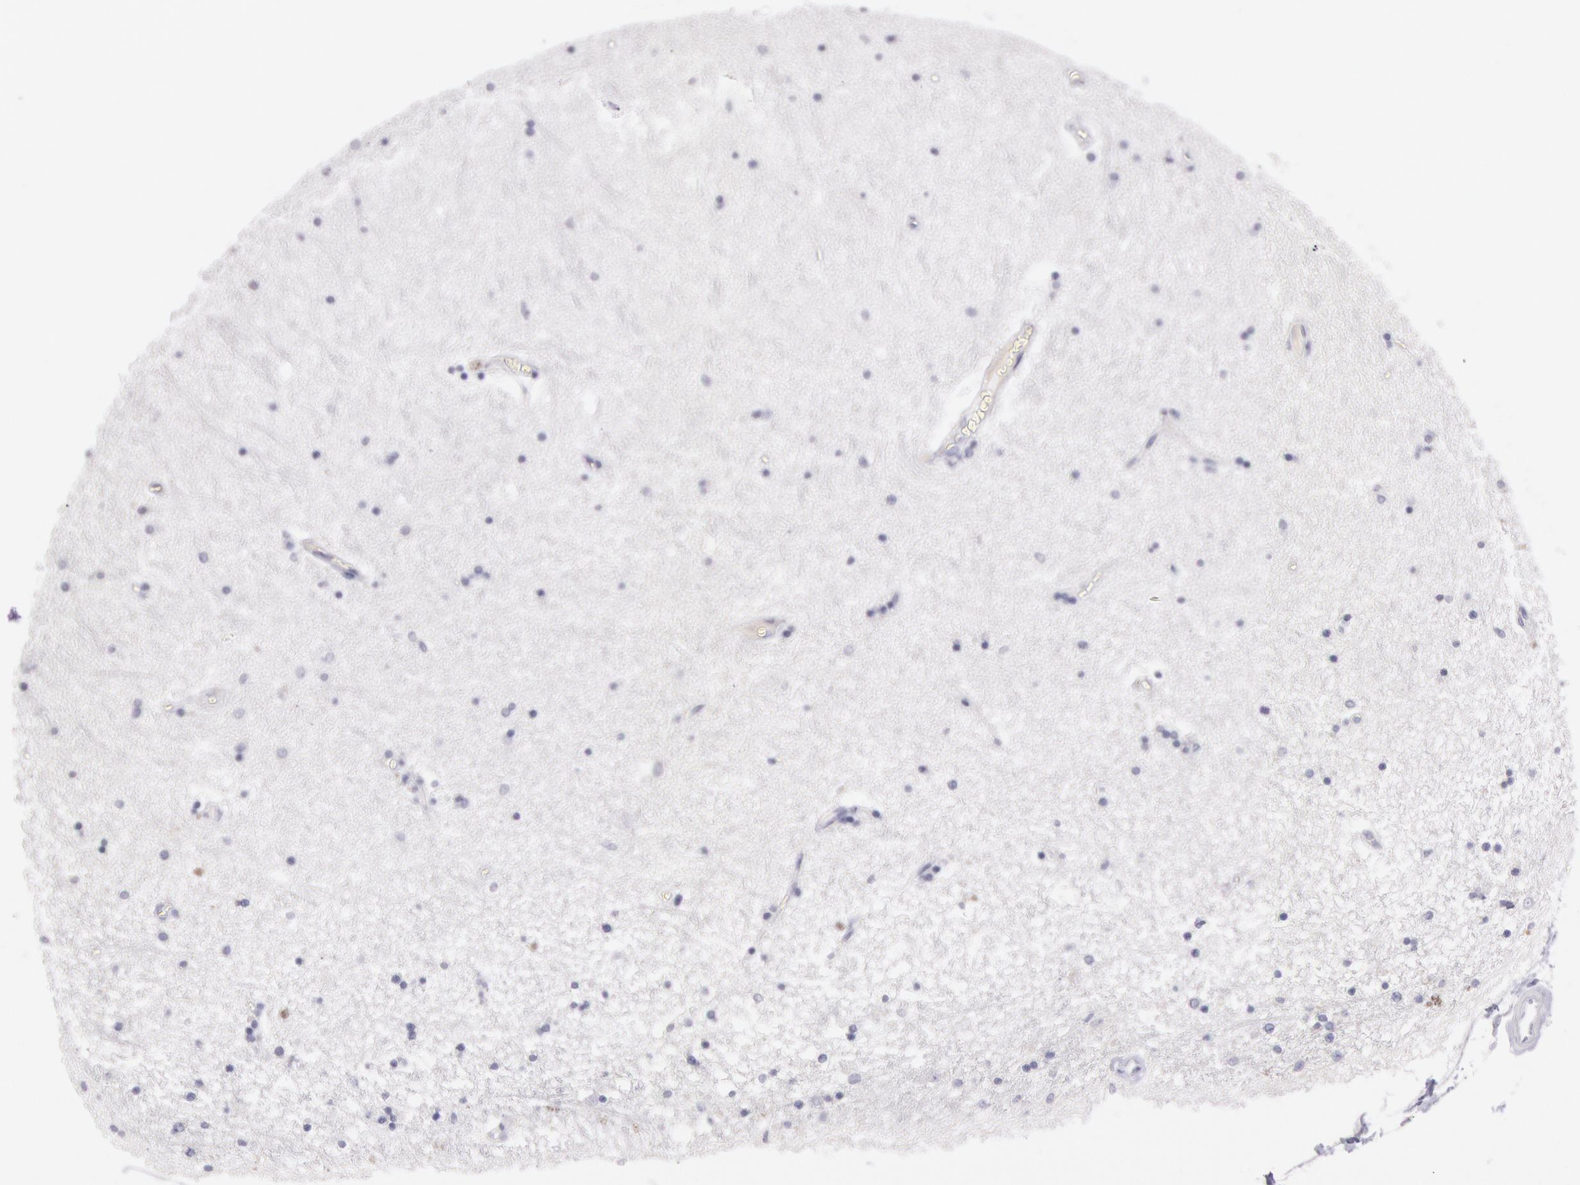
{"staining": {"intensity": "negative", "quantity": "none", "location": "none"}, "tissue": "hippocampus", "cell_type": "Glial cells", "image_type": "normal", "snomed": [{"axis": "morphology", "description": "Normal tissue, NOS"}, {"axis": "topography", "description": "Hippocampus"}], "caption": "IHC image of benign hippocampus stained for a protein (brown), which displays no expression in glial cells.", "gene": "EGFR", "patient": {"sex": "female", "age": 54}}